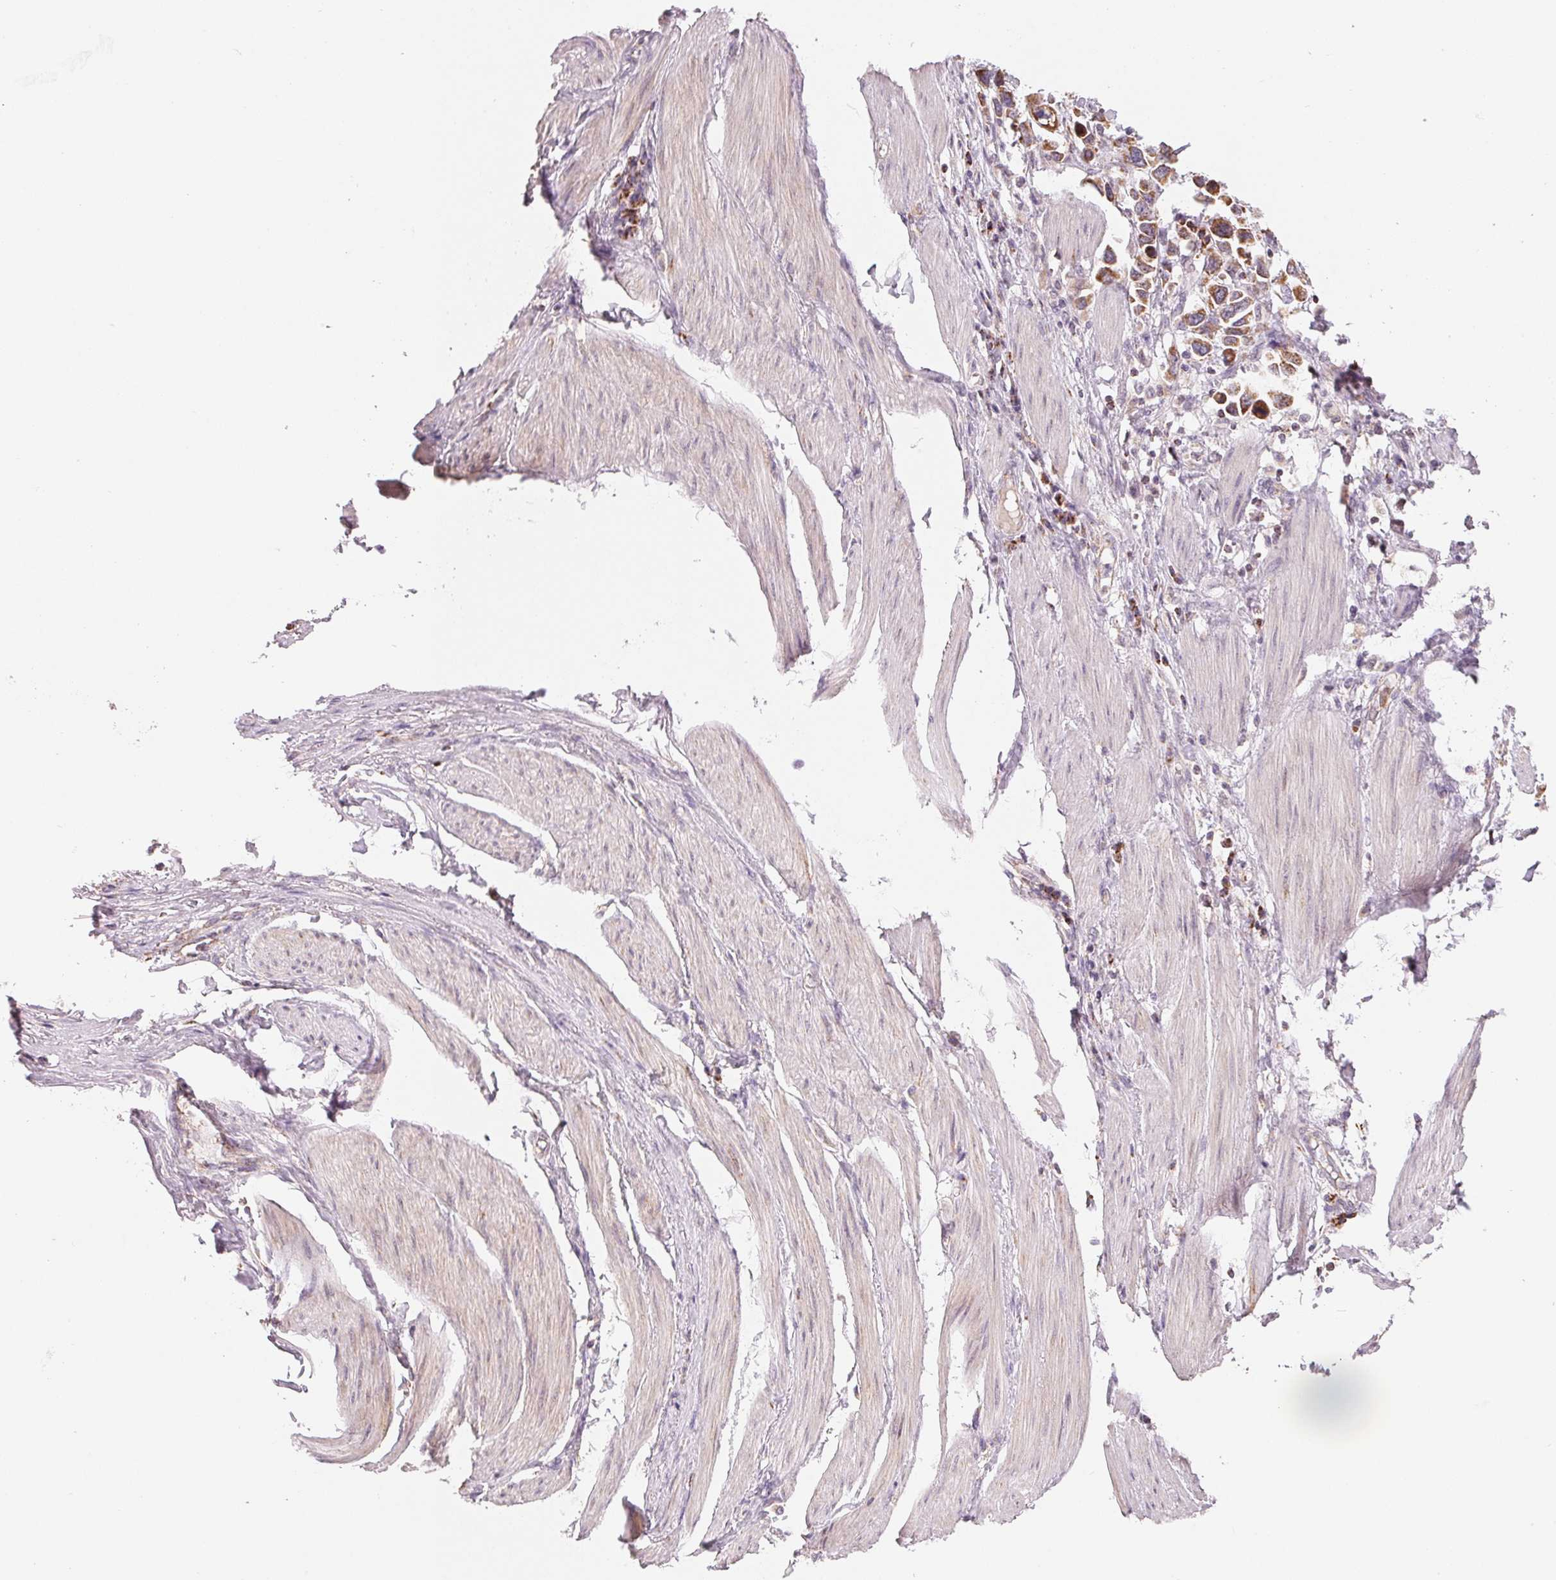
{"staining": {"intensity": "moderate", "quantity": ">75%", "location": "cytoplasmic/membranous"}, "tissue": "stomach cancer", "cell_type": "Tumor cells", "image_type": "cancer", "snomed": [{"axis": "morphology", "description": "Adenocarcinoma, NOS"}, {"axis": "topography", "description": "Stomach"}], "caption": "Protein staining by immunohistochemistry demonstrates moderate cytoplasmic/membranous staining in approximately >75% of tumor cells in stomach adenocarcinoma.", "gene": "HINT2", "patient": {"sex": "female", "age": 81}}